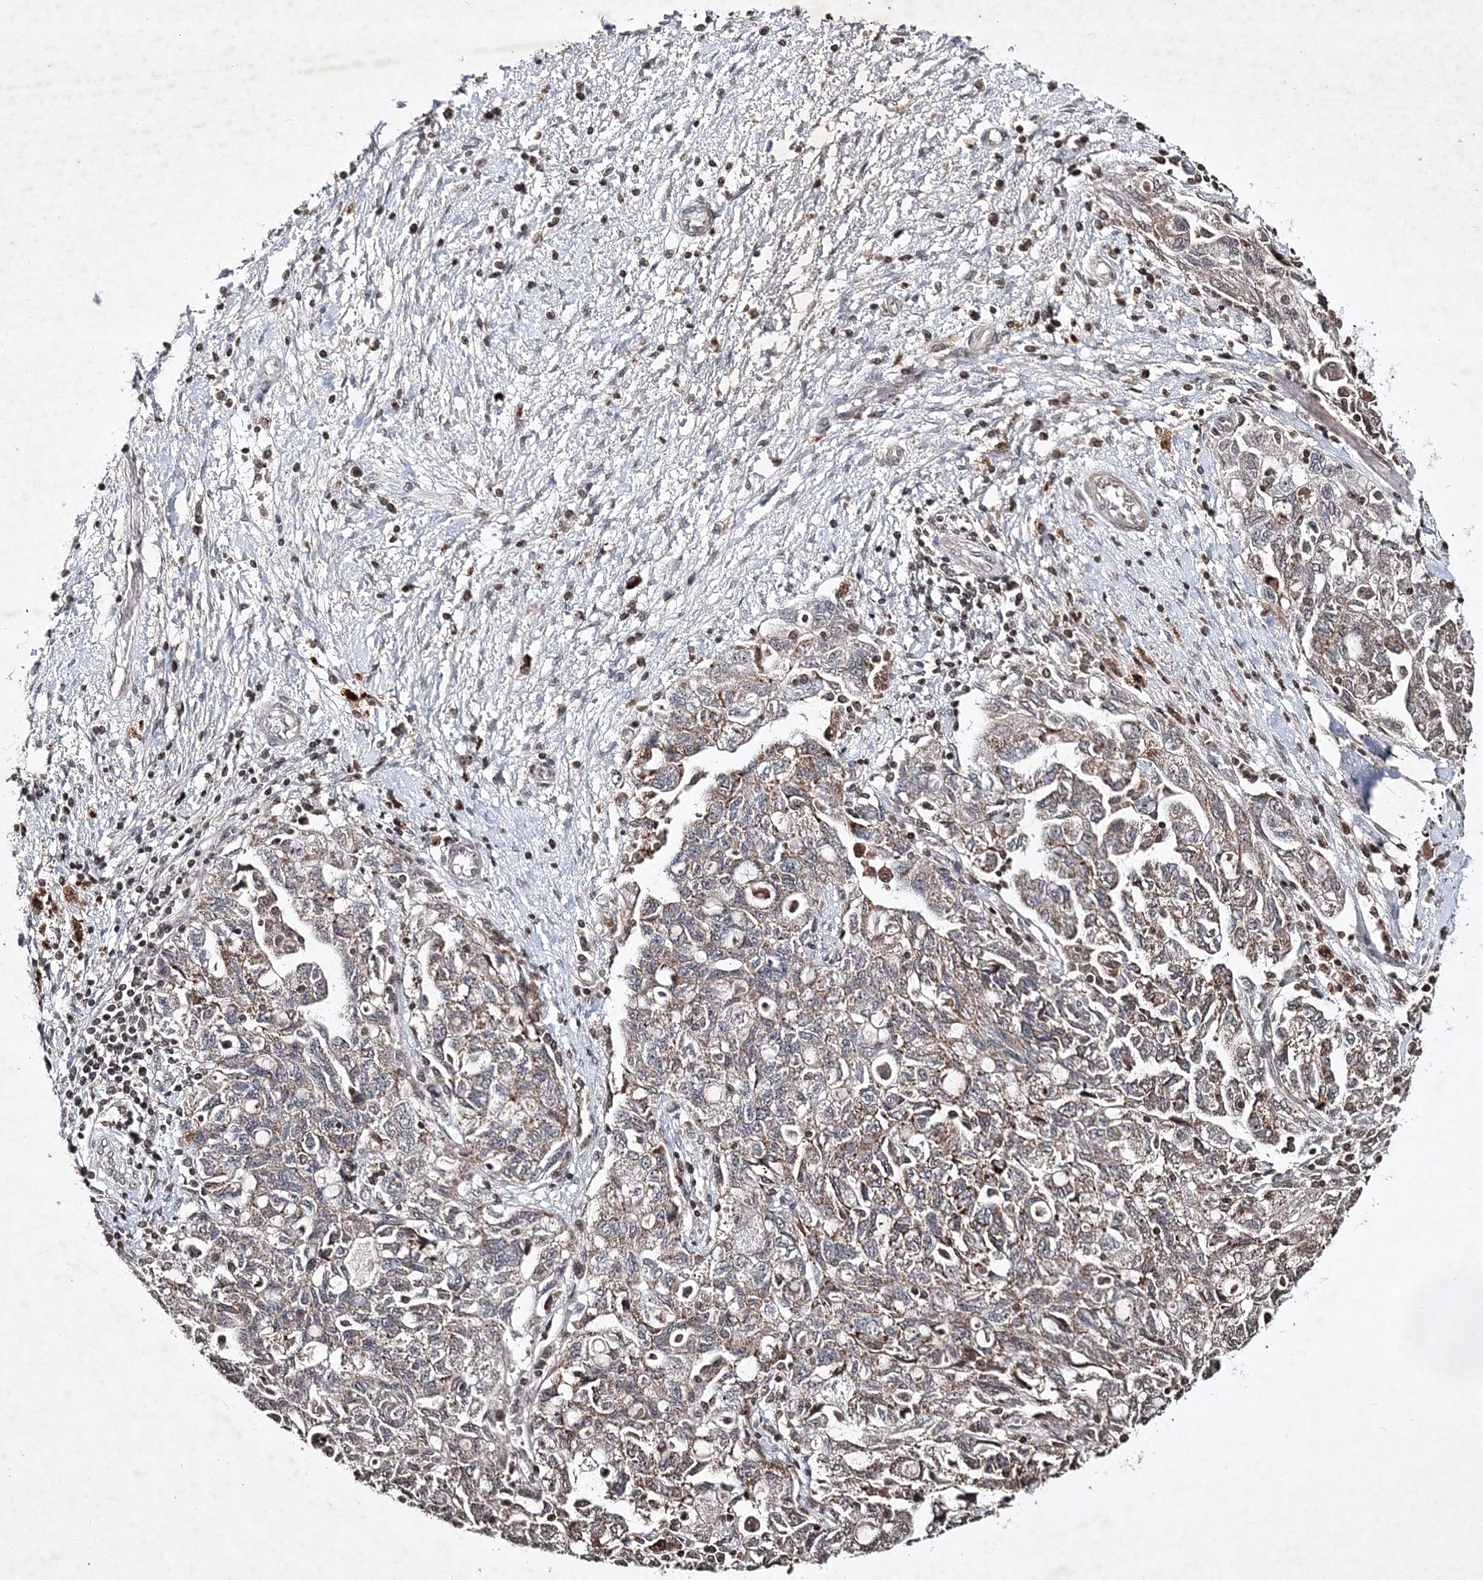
{"staining": {"intensity": "moderate", "quantity": ">75%", "location": "cytoplasmic/membranous"}, "tissue": "ovarian cancer", "cell_type": "Tumor cells", "image_type": "cancer", "snomed": [{"axis": "morphology", "description": "Carcinoma, NOS"}, {"axis": "morphology", "description": "Cystadenocarcinoma, serous, NOS"}, {"axis": "topography", "description": "Ovary"}], "caption": "Ovarian cancer stained with a brown dye exhibits moderate cytoplasmic/membranous positive positivity in approximately >75% of tumor cells.", "gene": "SOWAHB", "patient": {"sex": "female", "age": 69}}